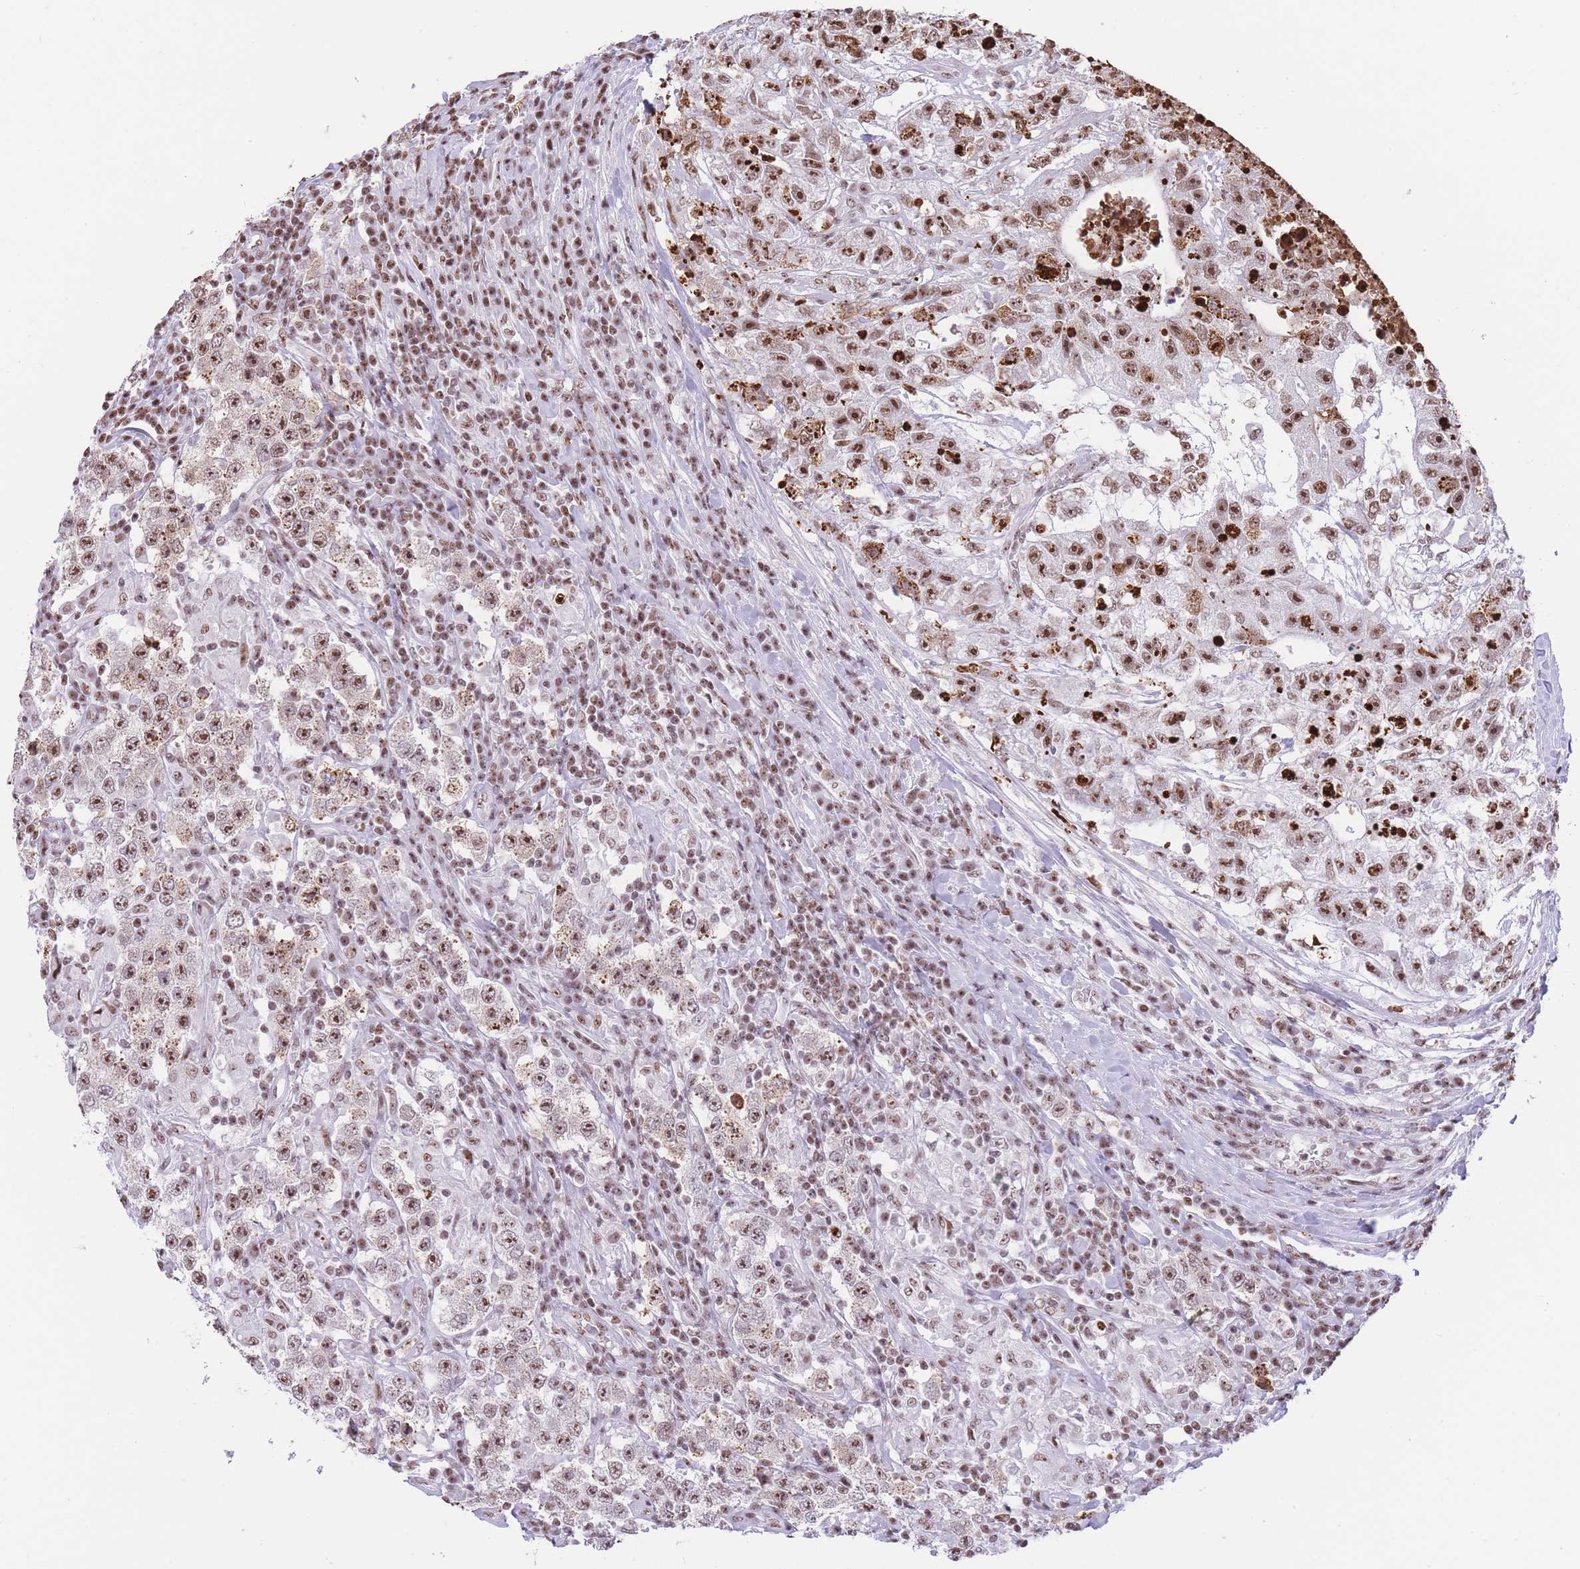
{"staining": {"intensity": "moderate", "quantity": ">75%", "location": "nuclear"}, "tissue": "testis cancer", "cell_type": "Tumor cells", "image_type": "cancer", "snomed": [{"axis": "morphology", "description": "Seminoma, NOS"}, {"axis": "morphology", "description": "Carcinoma, Embryonal, NOS"}, {"axis": "topography", "description": "Testis"}], "caption": "The immunohistochemical stain labels moderate nuclear expression in tumor cells of testis cancer tissue.", "gene": "EVC2", "patient": {"sex": "male", "age": 41}}